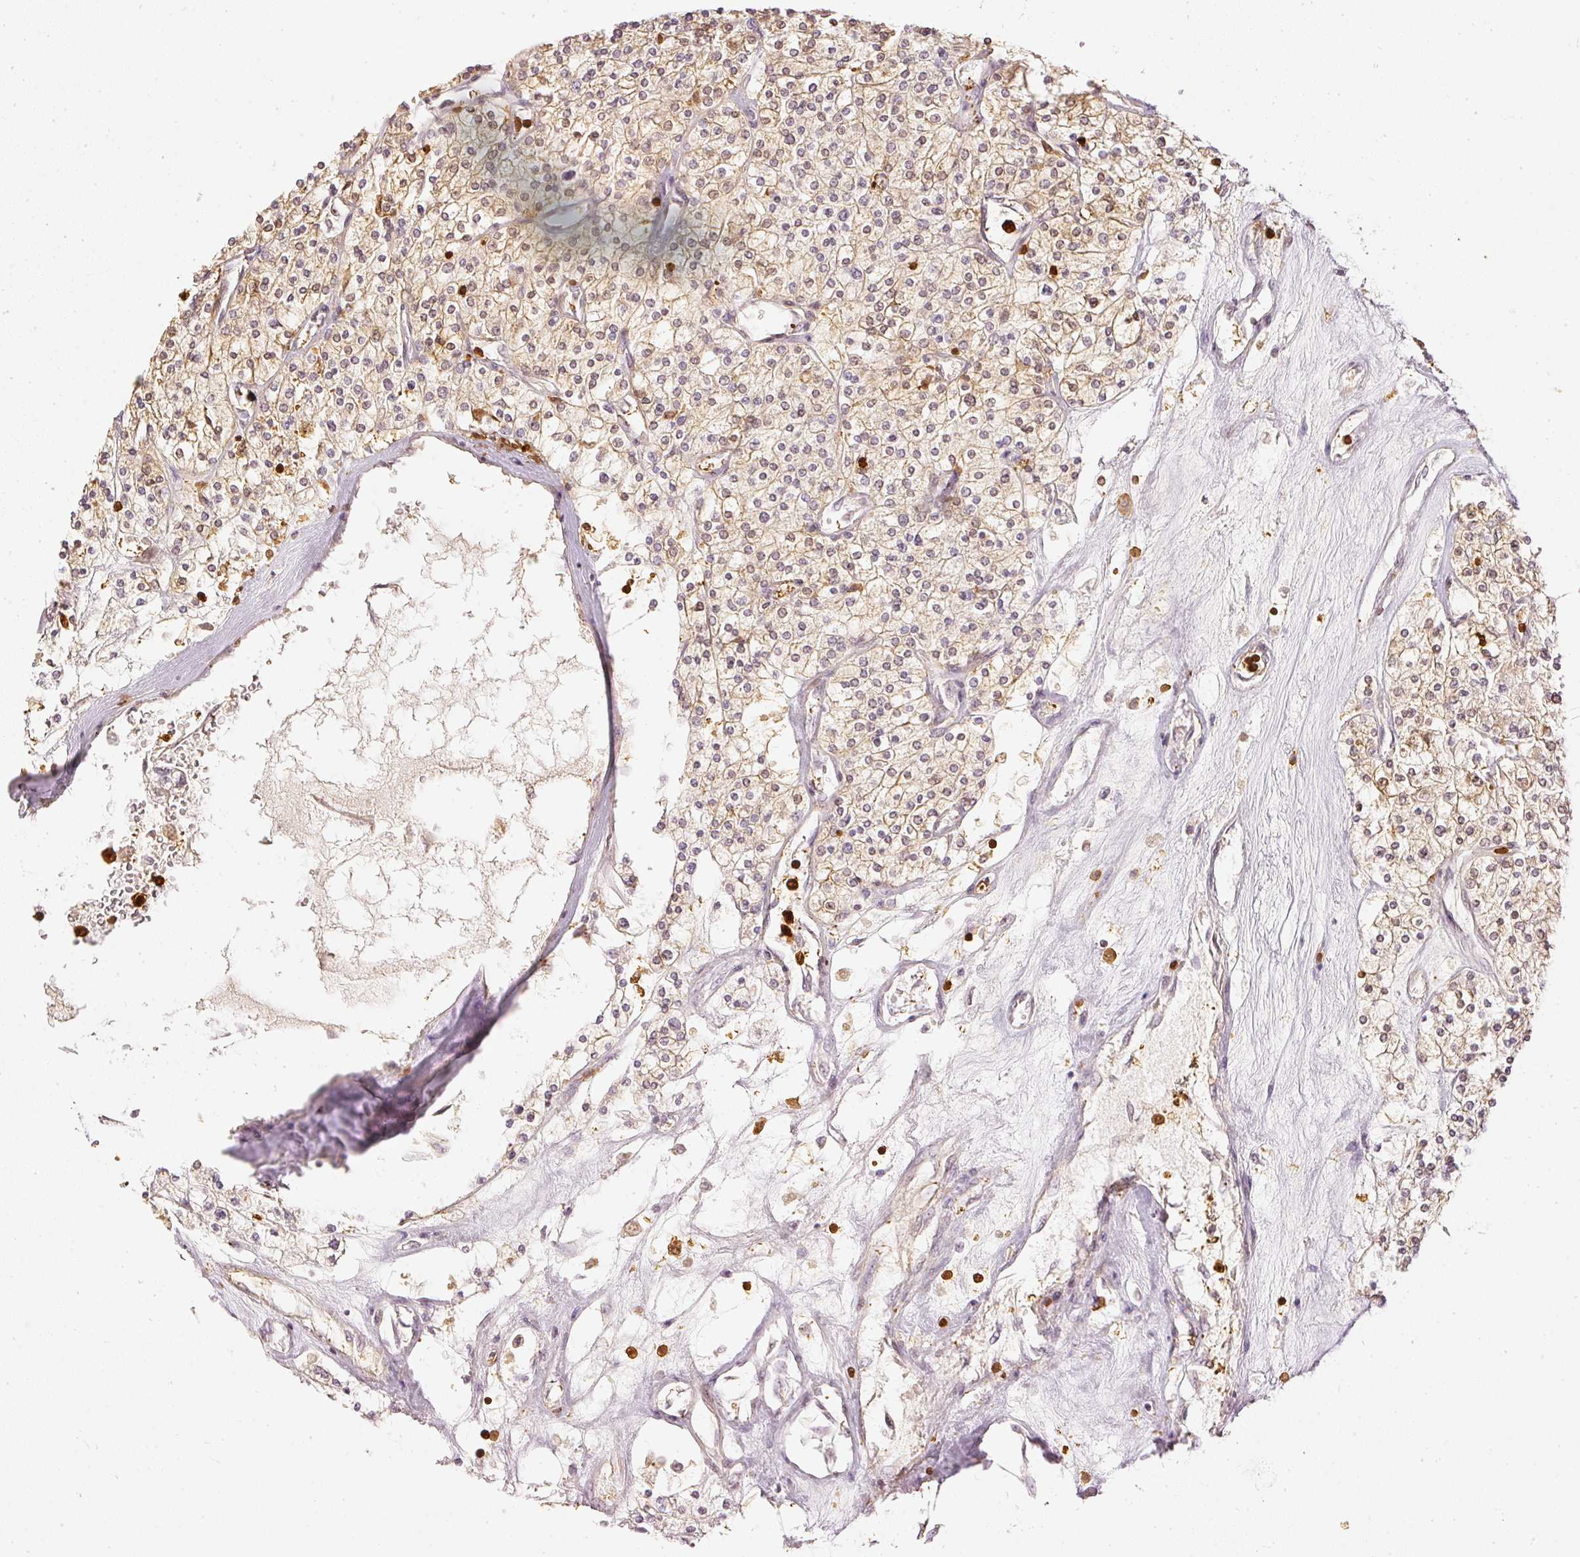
{"staining": {"intensity": "weak", "quantity": ">75%", "location": "cytoplasmic/membranous,nuclear"}, "tissue": "renal cancer", "cell_type": "Tumor cells", "image_type": "cancer", "snomed": [{"axis": "morphology", "description": "Adenocarcinoma, NOS"}, {"axis": "topography", "description": "Kidney"}], "caption": "Tumor cells show low levels of weak cytoplasmic/membranous and nuclear expression in about >75% of cells in human renal cancer (adenocarcinoma).", "gene": "PFN1", "patient": {"sex": "male", "age": 80}}